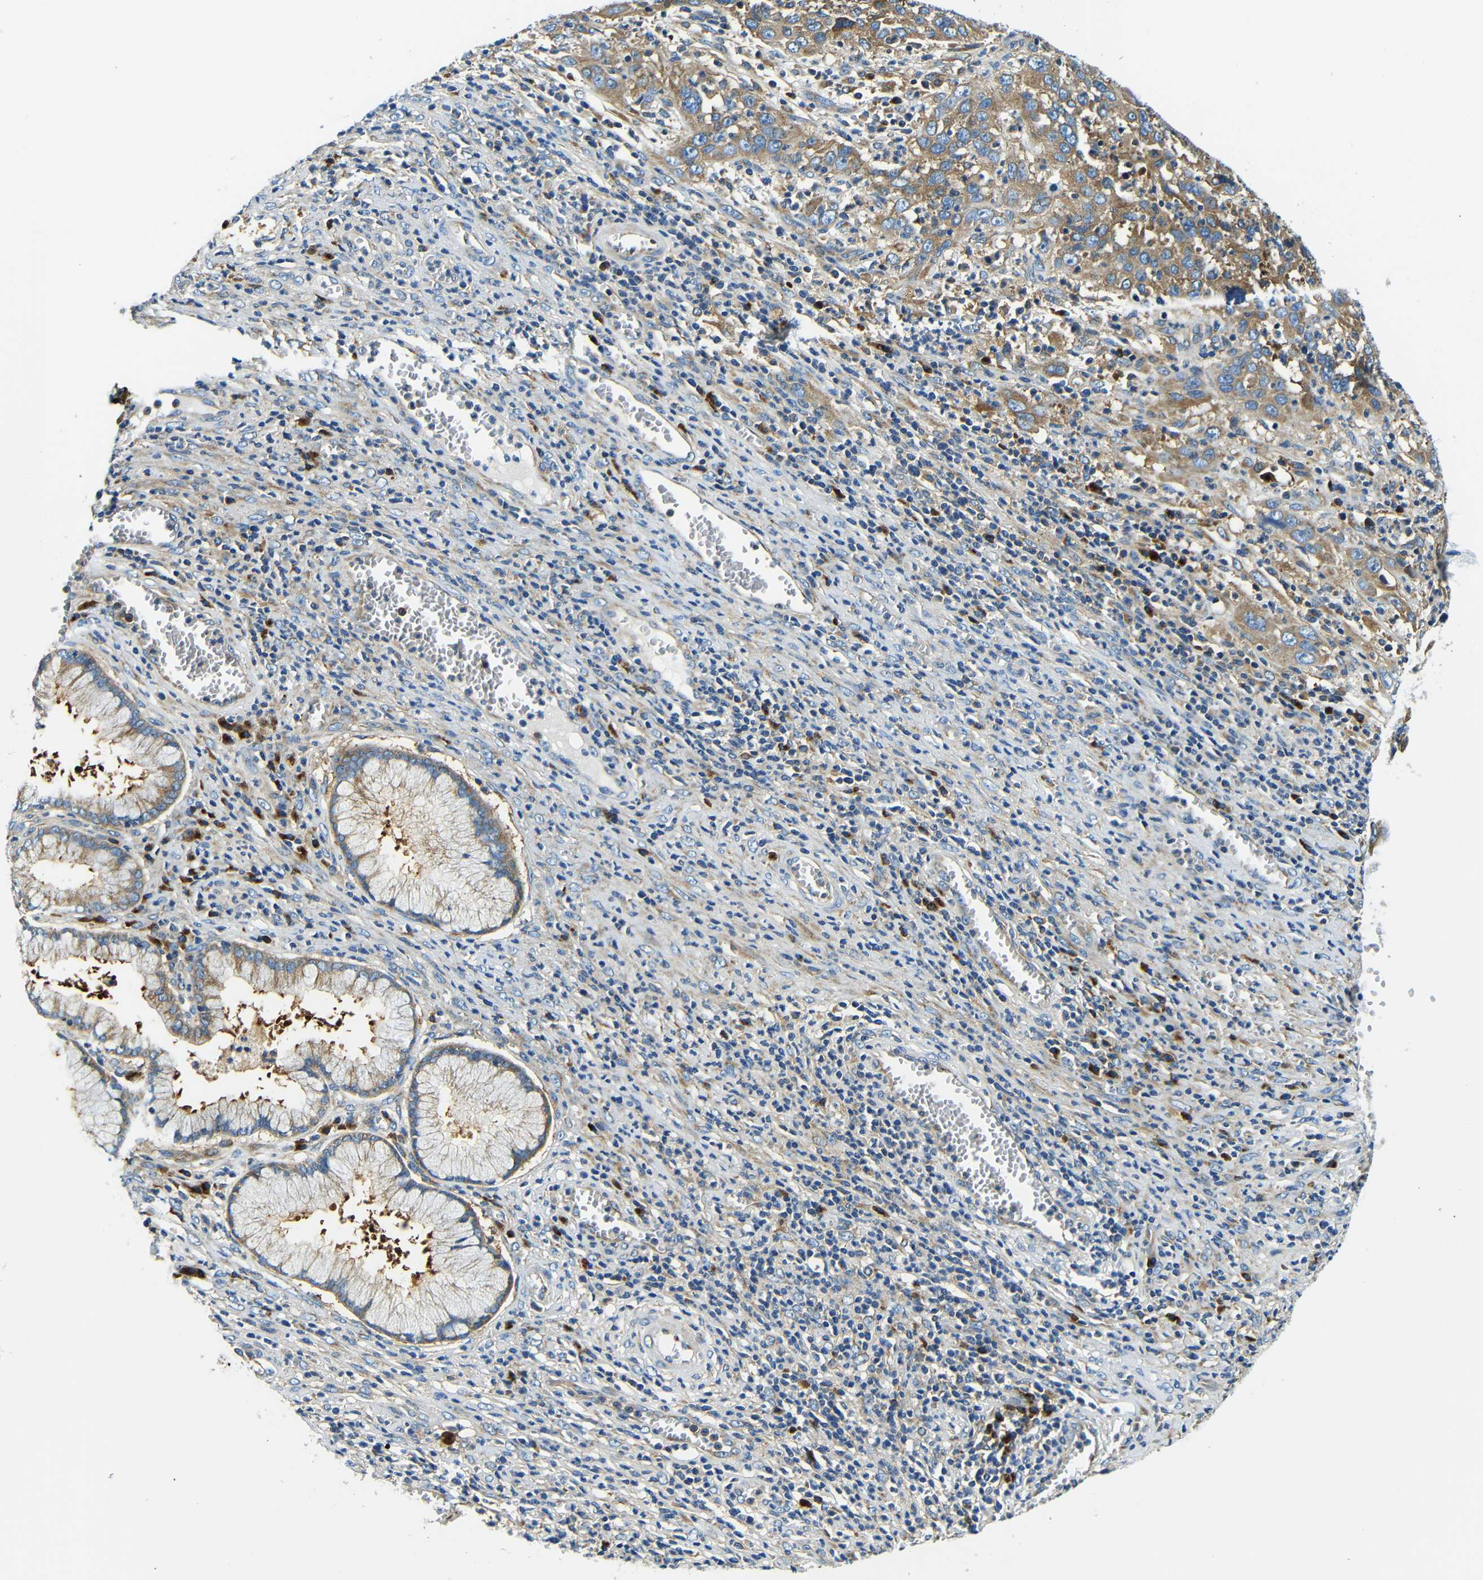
{"staining": {"intensity": "moderate", "quantity": ">75%", "location": "cytoplasmic/membranous"}, "tissue": "cervical cancer", "cell_type": "Tumor cells", "image_type": "cancer", "snomed": [{"axis": "morphology", "description": "Squamous cell carcinoma, NOS"}, {"axis": "topography", "description": "Cervix"}], "caption": "Cervical cancer (squamous cell carcinoma) was stained to show a protein in brown. There is medium levels of moderate cytoplasmic/membranous positivity in approximately >75% of tumor cells. Nuclei are stained in blue.", "gene": "USO1", "patient": {"sex": "female", "age": 32}}